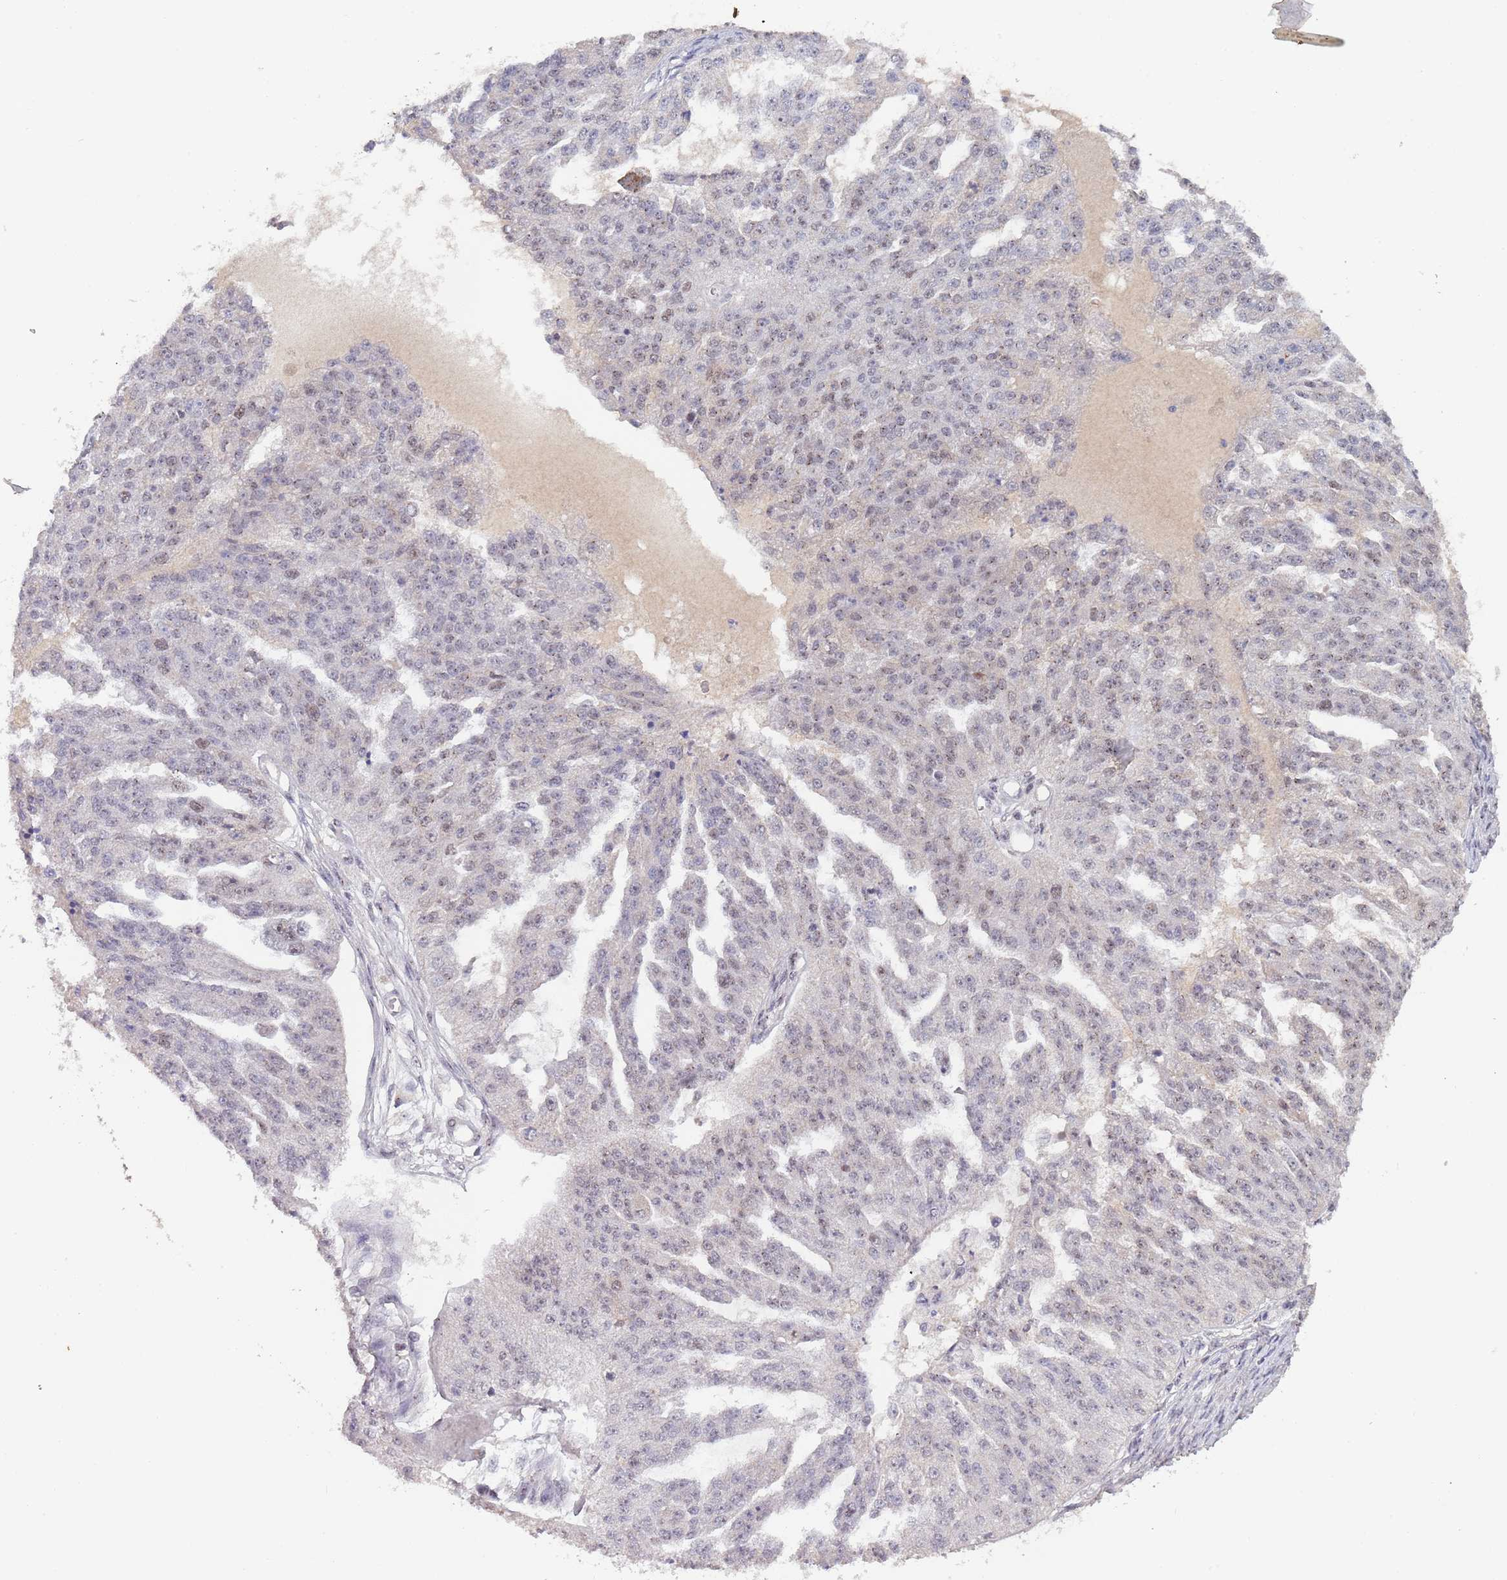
{"staining": {"intensity": "weak", "quantity": "25%-75%", "location": "nuclear"}, "tissue": "ovarian cancer", "cell_type": "Tumor cells", "image_type": "cancer", "snomed": [{"axis": "morphology", "description": "Cystadenocarcinoma, serous, NOS"}, {"axis": "topography", "description": "Ovary"}], "caption": "Human ovarian cancer (serous cystadenocarcinoma) stained with a brown dye displays weak nuclear positive staining in approximately 25%-75% of tumor cells.", "gene": "CIZ1", "patient": {"sex": "female", "age": 58}}